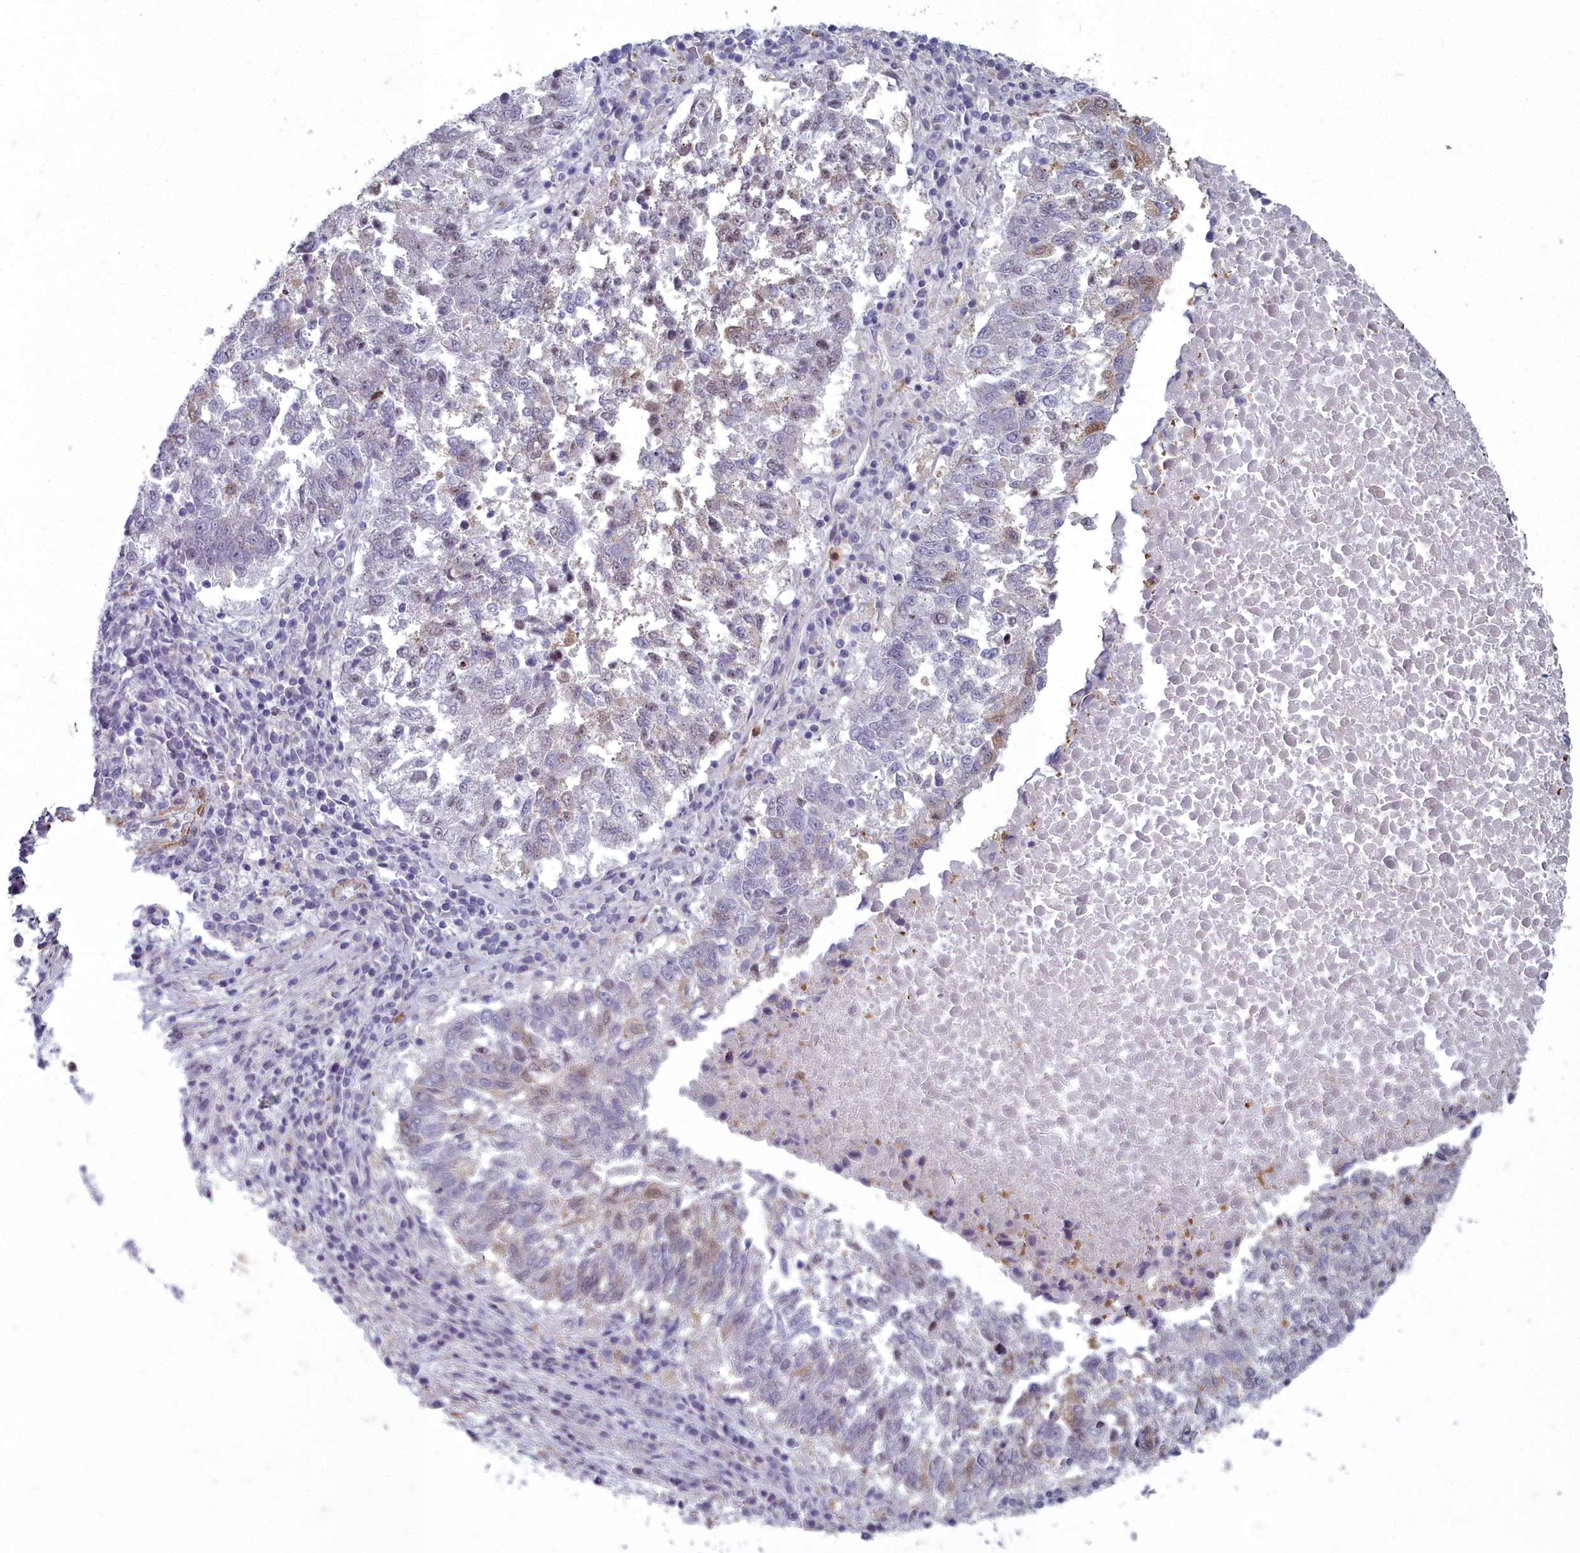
{"staining": {"intensity": "weak", "quantity": "<25%", "location": "nuclear"}, "tissue": "lung cancer", "cell_type": "Tumor cells", "image_type": "cancer", "snomed": [{"axis": "morphology", "description": "Squamous cell carcinoma, NOS"}, {"axis": "topography", "description": "Lung"}], "caption": "There is no significant positivity in tumor cells of squamous cell carcinoma (lung).", "gene": "ZNF626", "patient": {"sex": "male", "age": 73}}